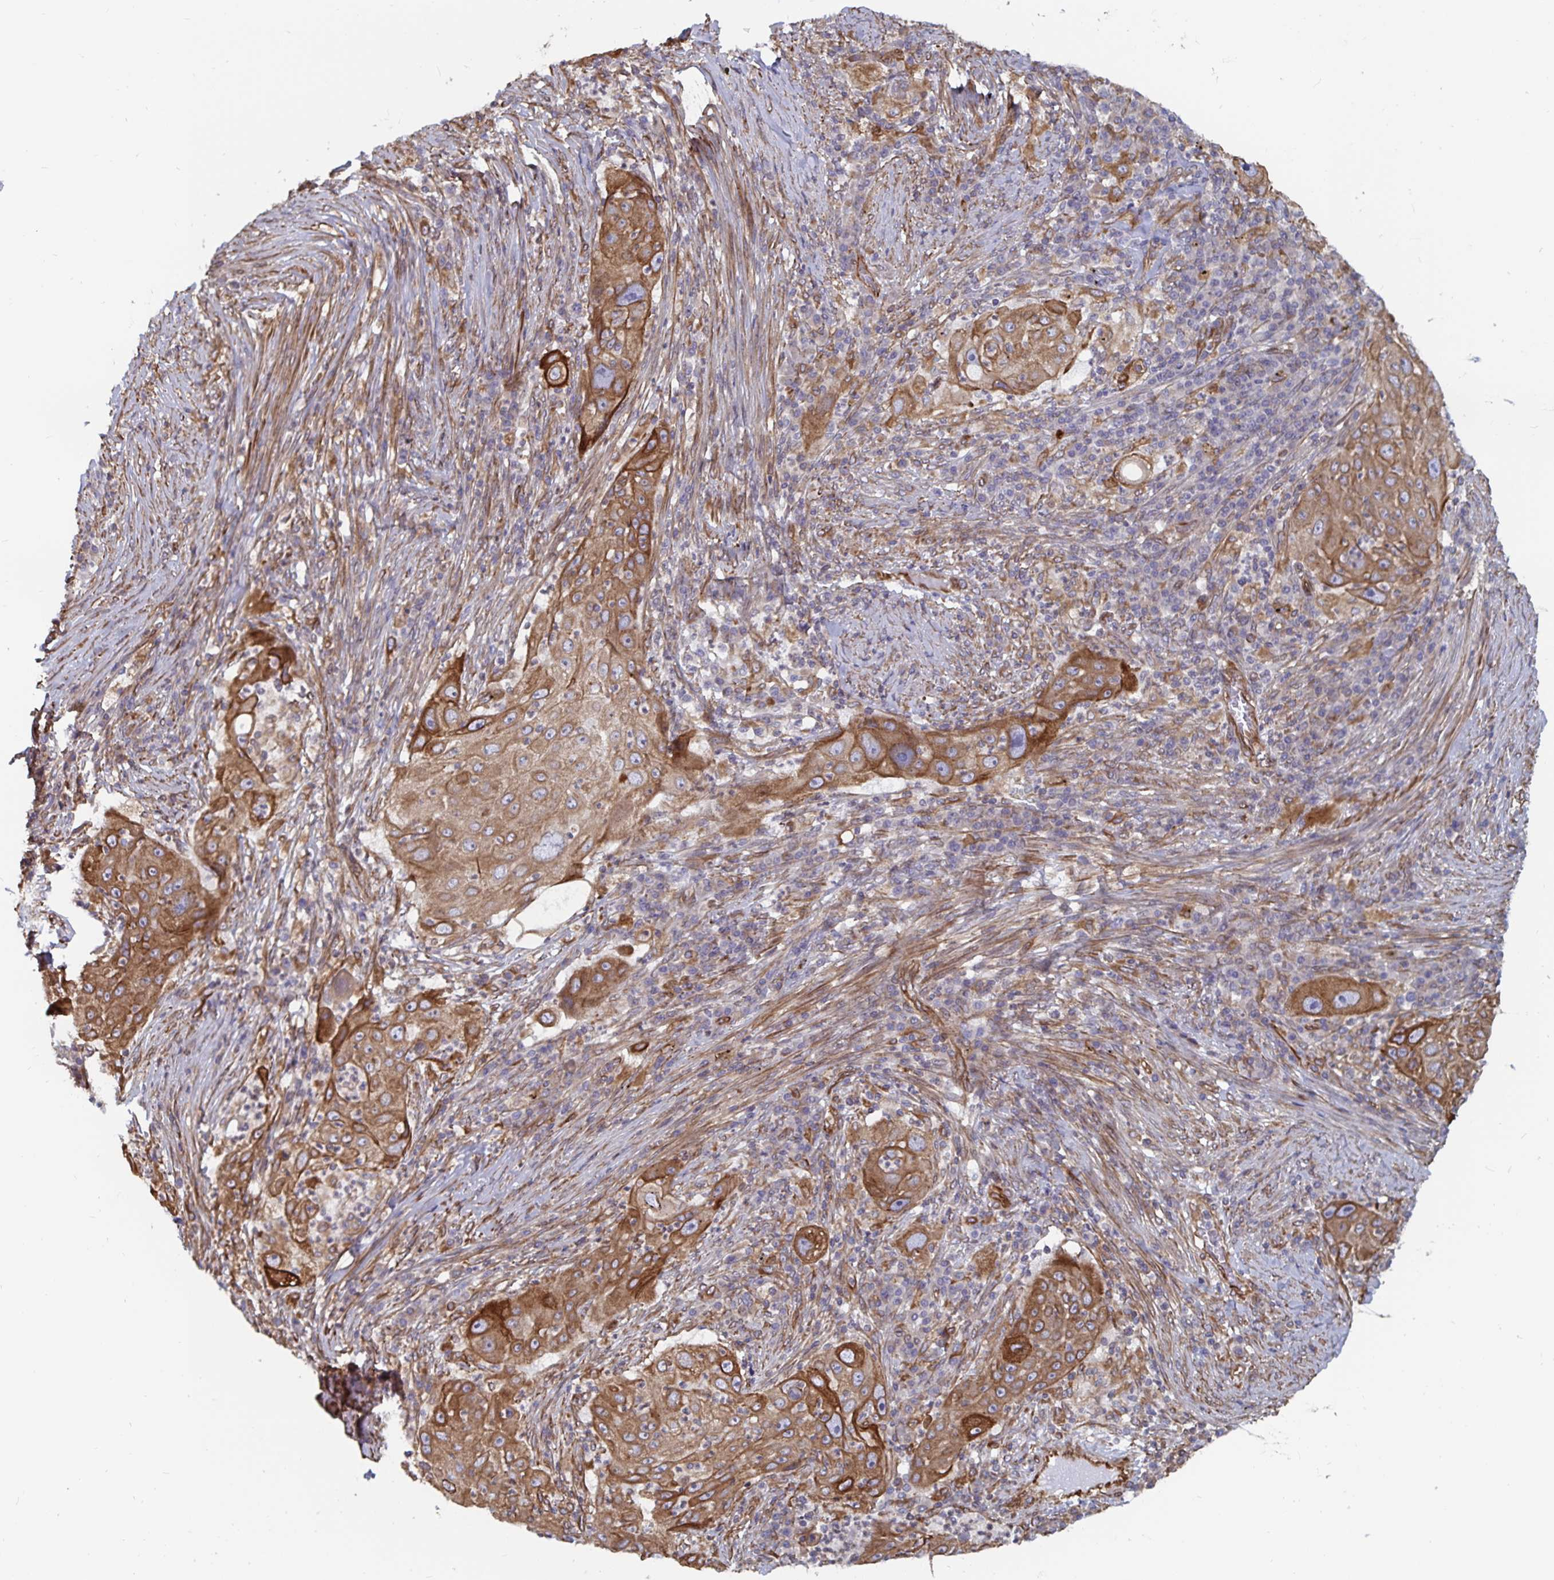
{"staining": {"intensity": "moderate", "quantity": ">75%", "location": "cytoplasmic/membranous"}, "tissue": "lung cancer", "cell_type": "Tumor cells", "image_type": "cancer", "snomed": [{"axis": "morphology", "description": "Squamous cell carcinoma, NOS"}, {"axis": "topography", "description": "Lung"}], "caption": "An immunohistochemistry (IHC) micrograph of tumor tissue is shown. Protein staining in brown highlights moderate cytoplasmic/membranous positivity in lung squamous cell carcinoma within tumor cells.", "gene": "BCAP29", "patient": {"sex": "female", "age": 59}}